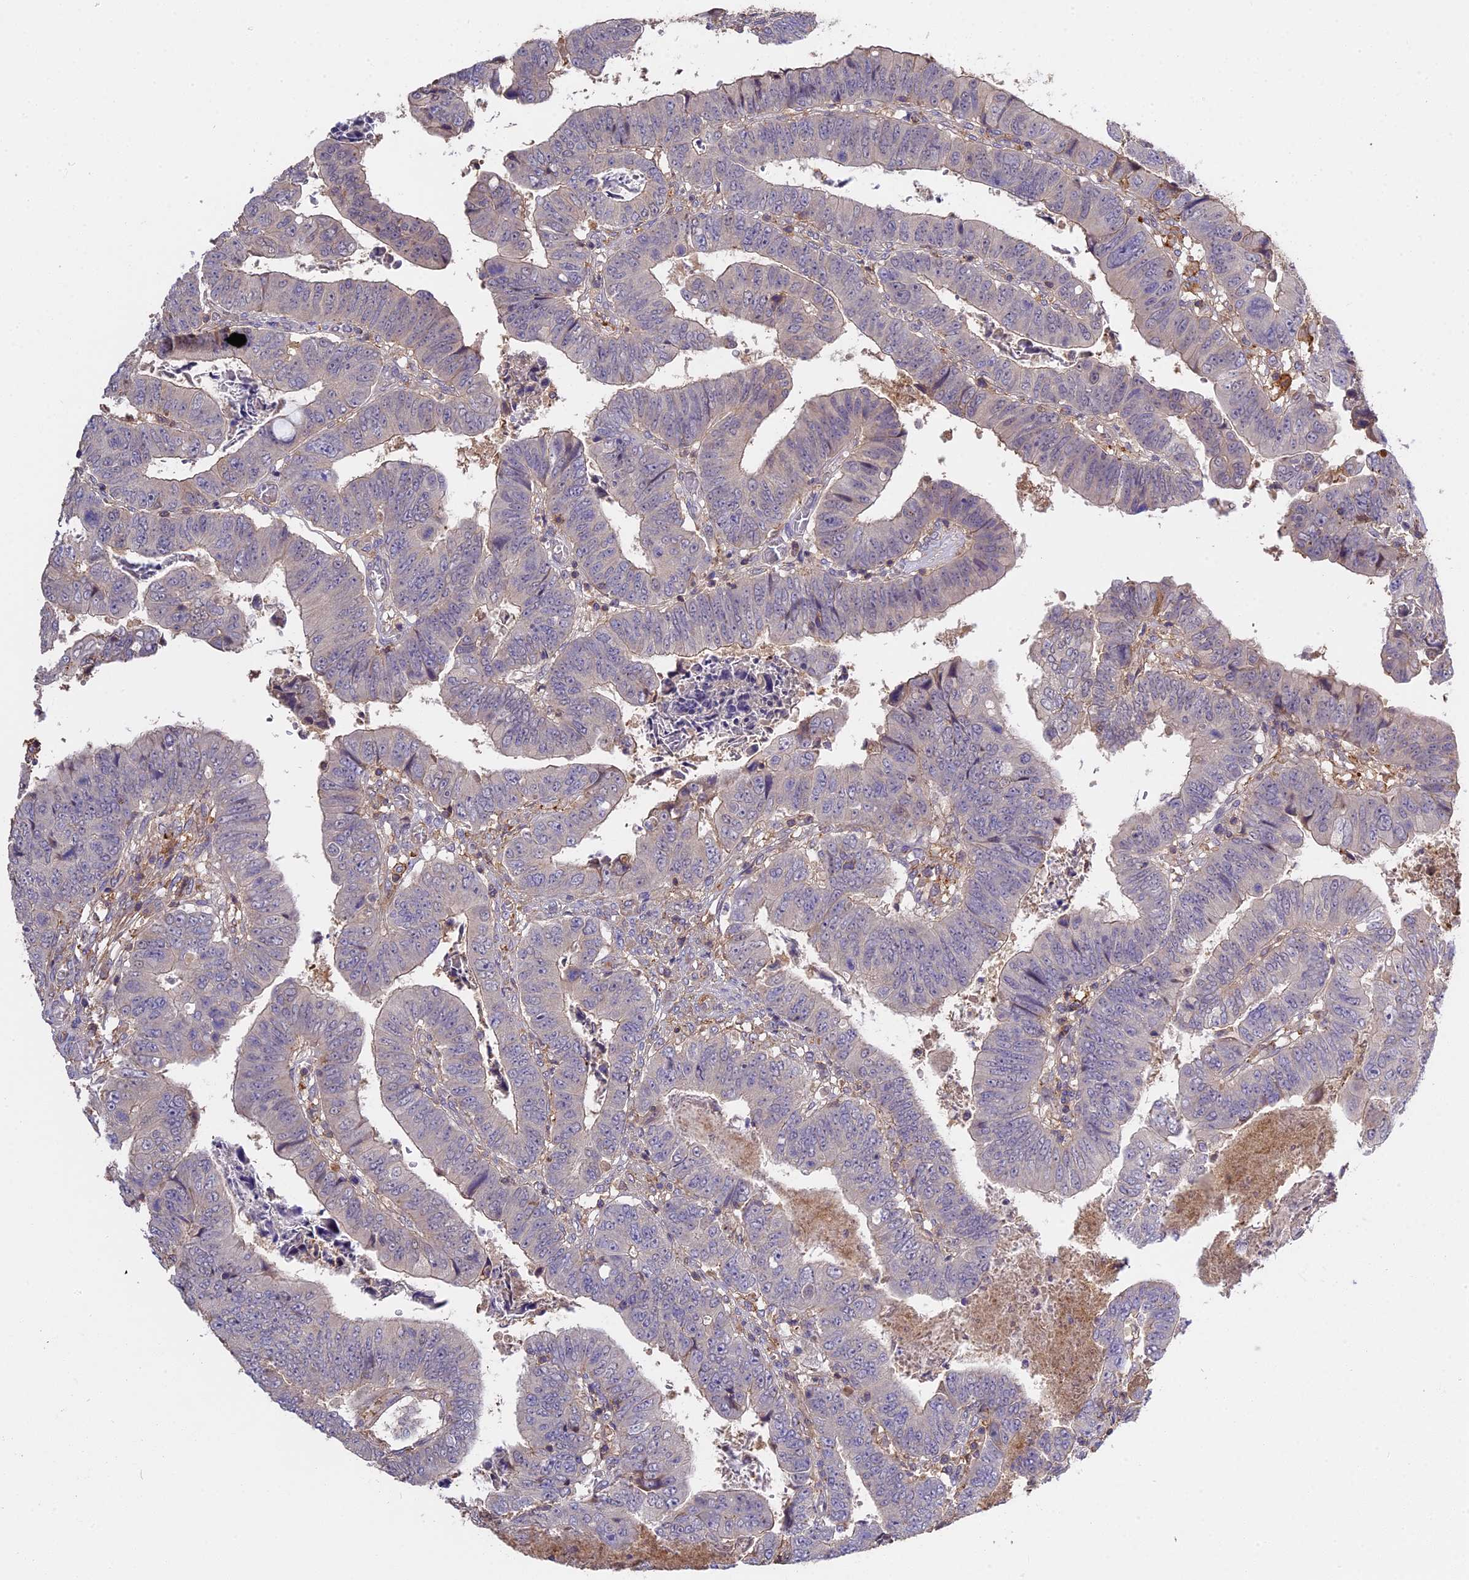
{"staining": {"intensity": "weak", "quantity": "<25%", "location": "cytoplasmic/membranous"}, "tissue": "colorectal cancer", "cell_type": "Tumor cells", "image_type": "cancer", "snomed": [{"axis": "morphology", "description": "Normal tissue, NOS"}, {"axis": "morphology", "description": "Adenocarcinoma, NOS"}, {"axis": "topography", "description": "Rectum"}], "caption": "Tumor cells show no significant protein staining in colorectal adenocarcinoma.", "gene": "CFAP119", "patient": {"sex": "female", "age": 65}}